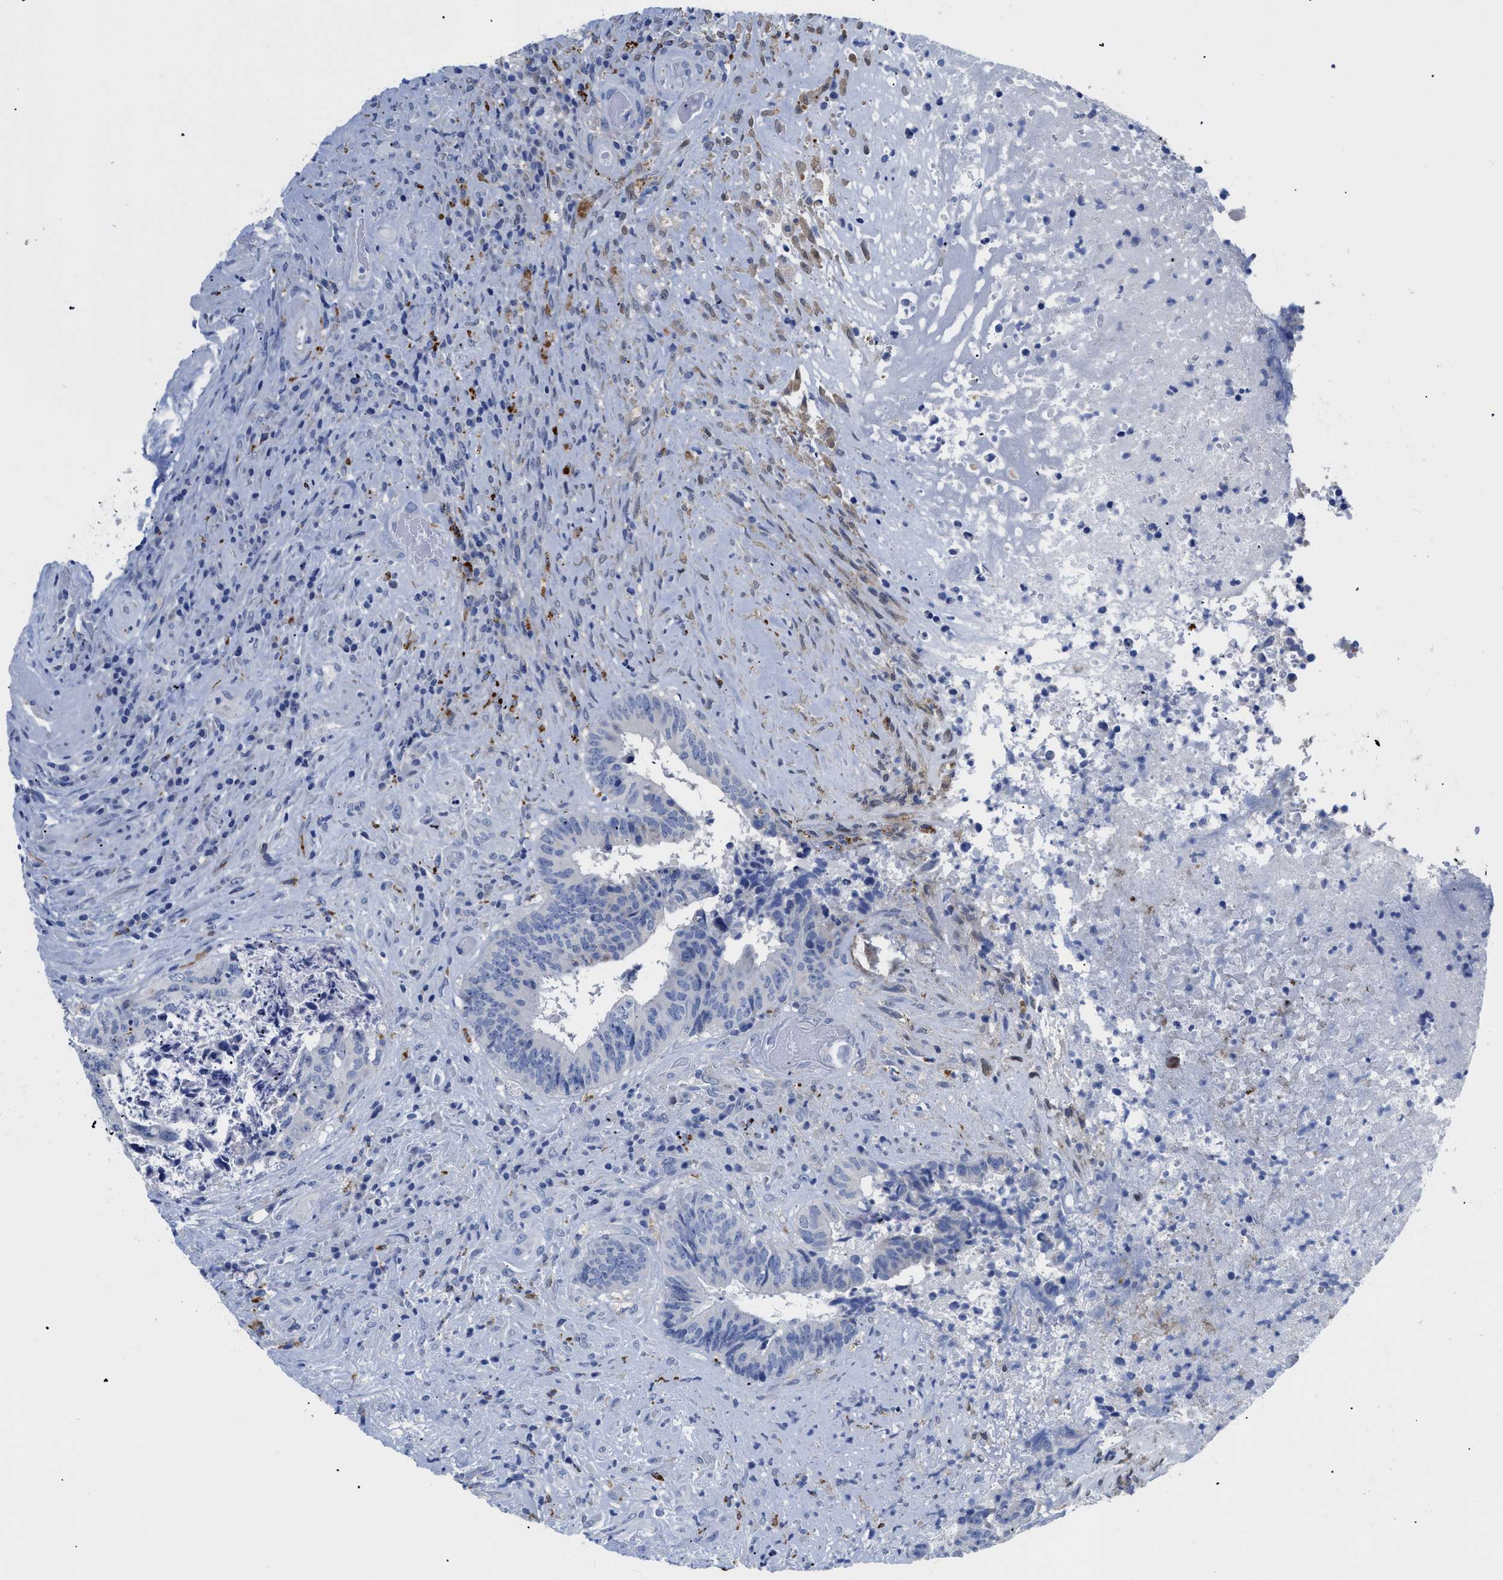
{"staining": {"intensity": "negative", "quantity": "none", "location": "none"}, "tissue": "colorectal cancer", "cell_type": "Tumor cells", "image_type": "cancer", "snomed": [{"axis": "morphology", "description": "Adenocarcinoma, NOS"}, {"axis": "topography", "description": "Rectum"}], "caption": "Image shows no protein positivity in tumor cells of adenocarcinoma (colorectal) tissue.", "gene": "APOBEC2", "patient": {"sex": "male", "age": 72}}